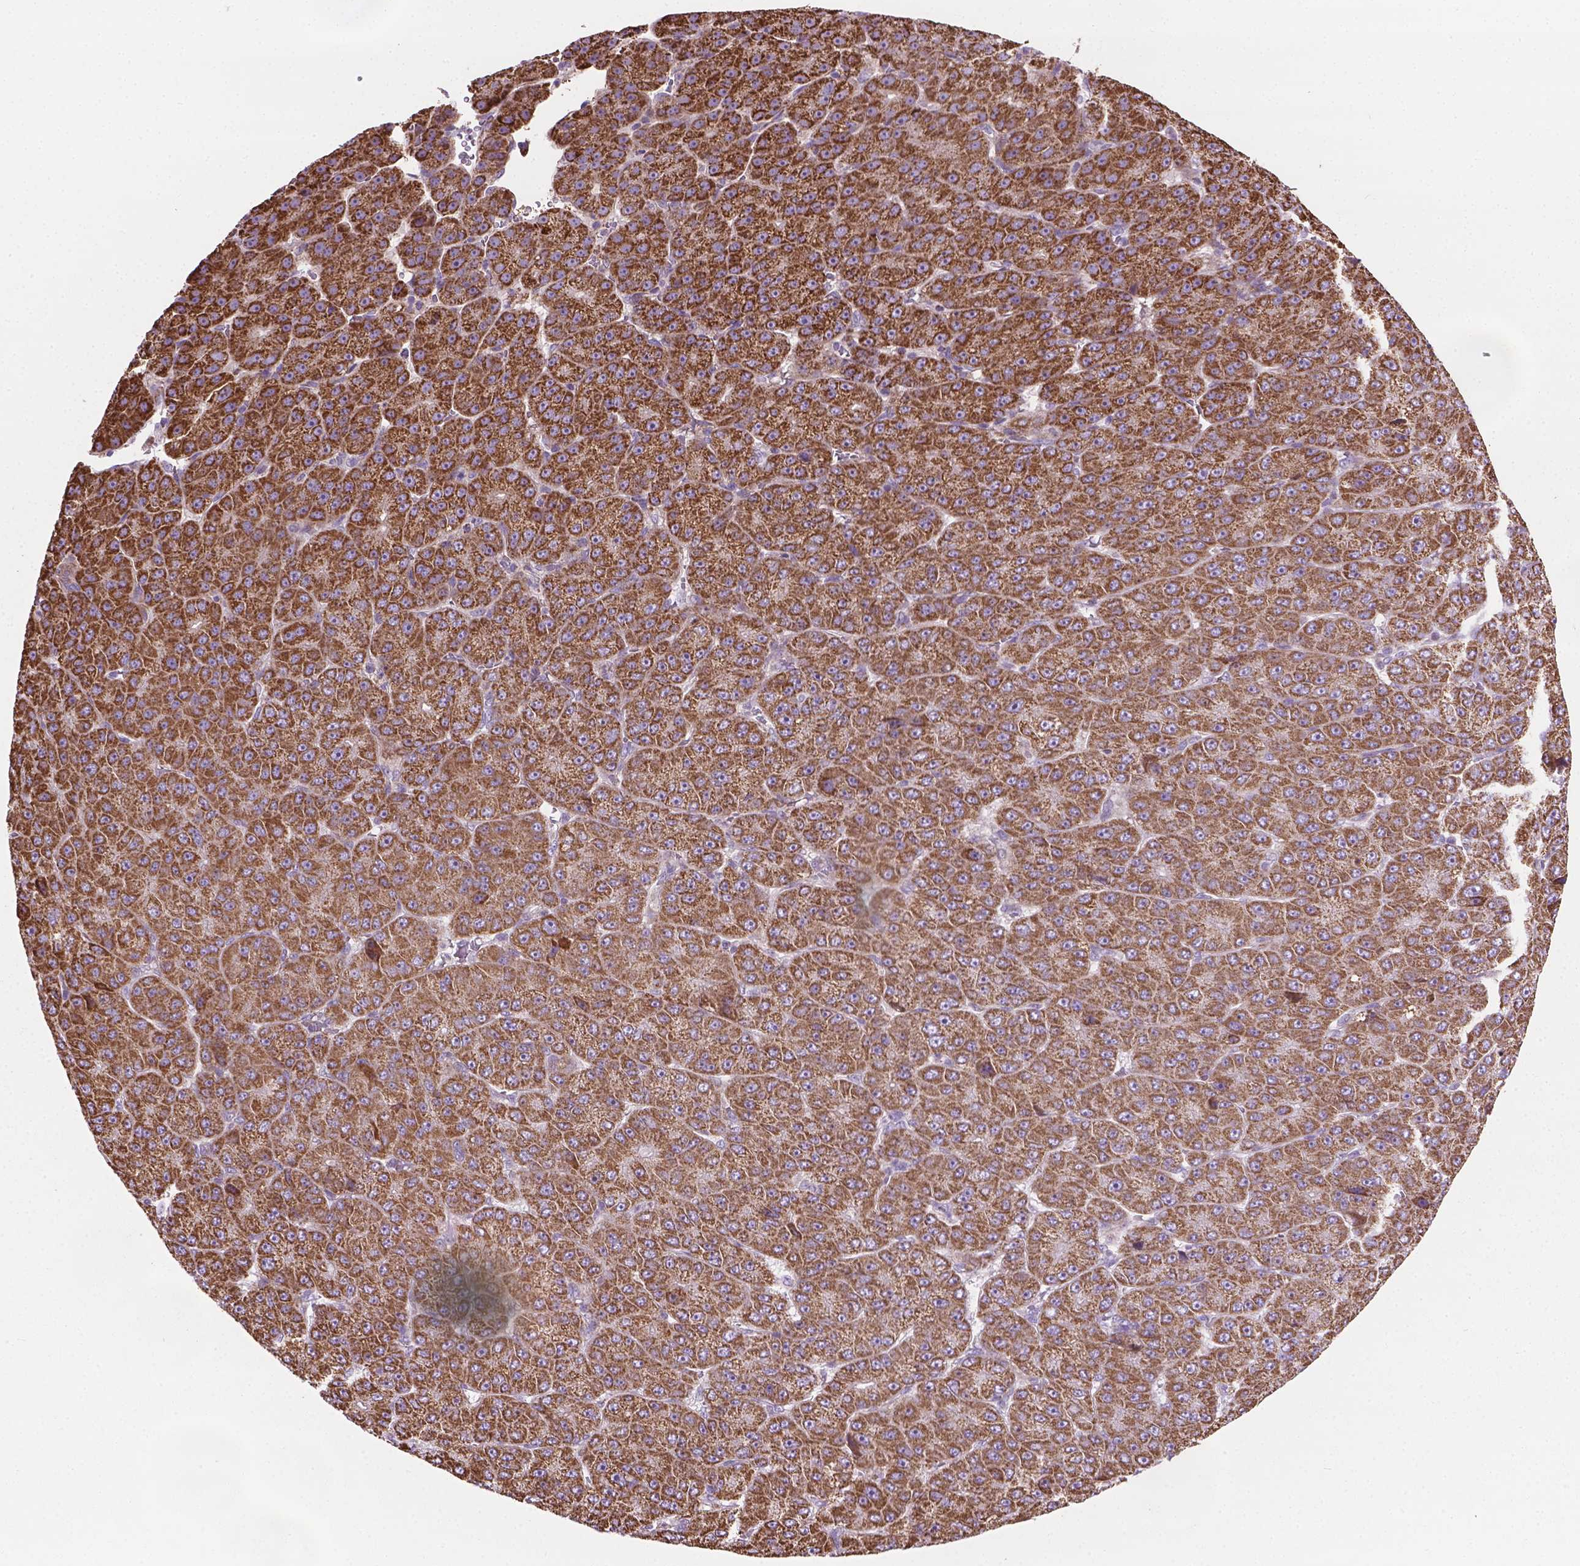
{"staining": {"intensity": "strong", "quantity": ">75%", "location": "cytoplasmic/membranous"}, "tissue": "liver cancer", "cell_type": "Tumor cells", "image_type": "cancer", "snomed": [{"axis": "morphology", "description": "Carcinoma, Hepatocellular, NOS"}, {"axis": "topography", "description": "Liver"}], "caption": "Tumor cells reveal strong cytoplasmic/membranous staining in approximately >75% of cells in liver hepatocellular carcinoma. (Brightfield microscopy of DAB IHC at high magnification).", "gene": "PIBF1", "patient": {"sex": "male", "age": 67}}